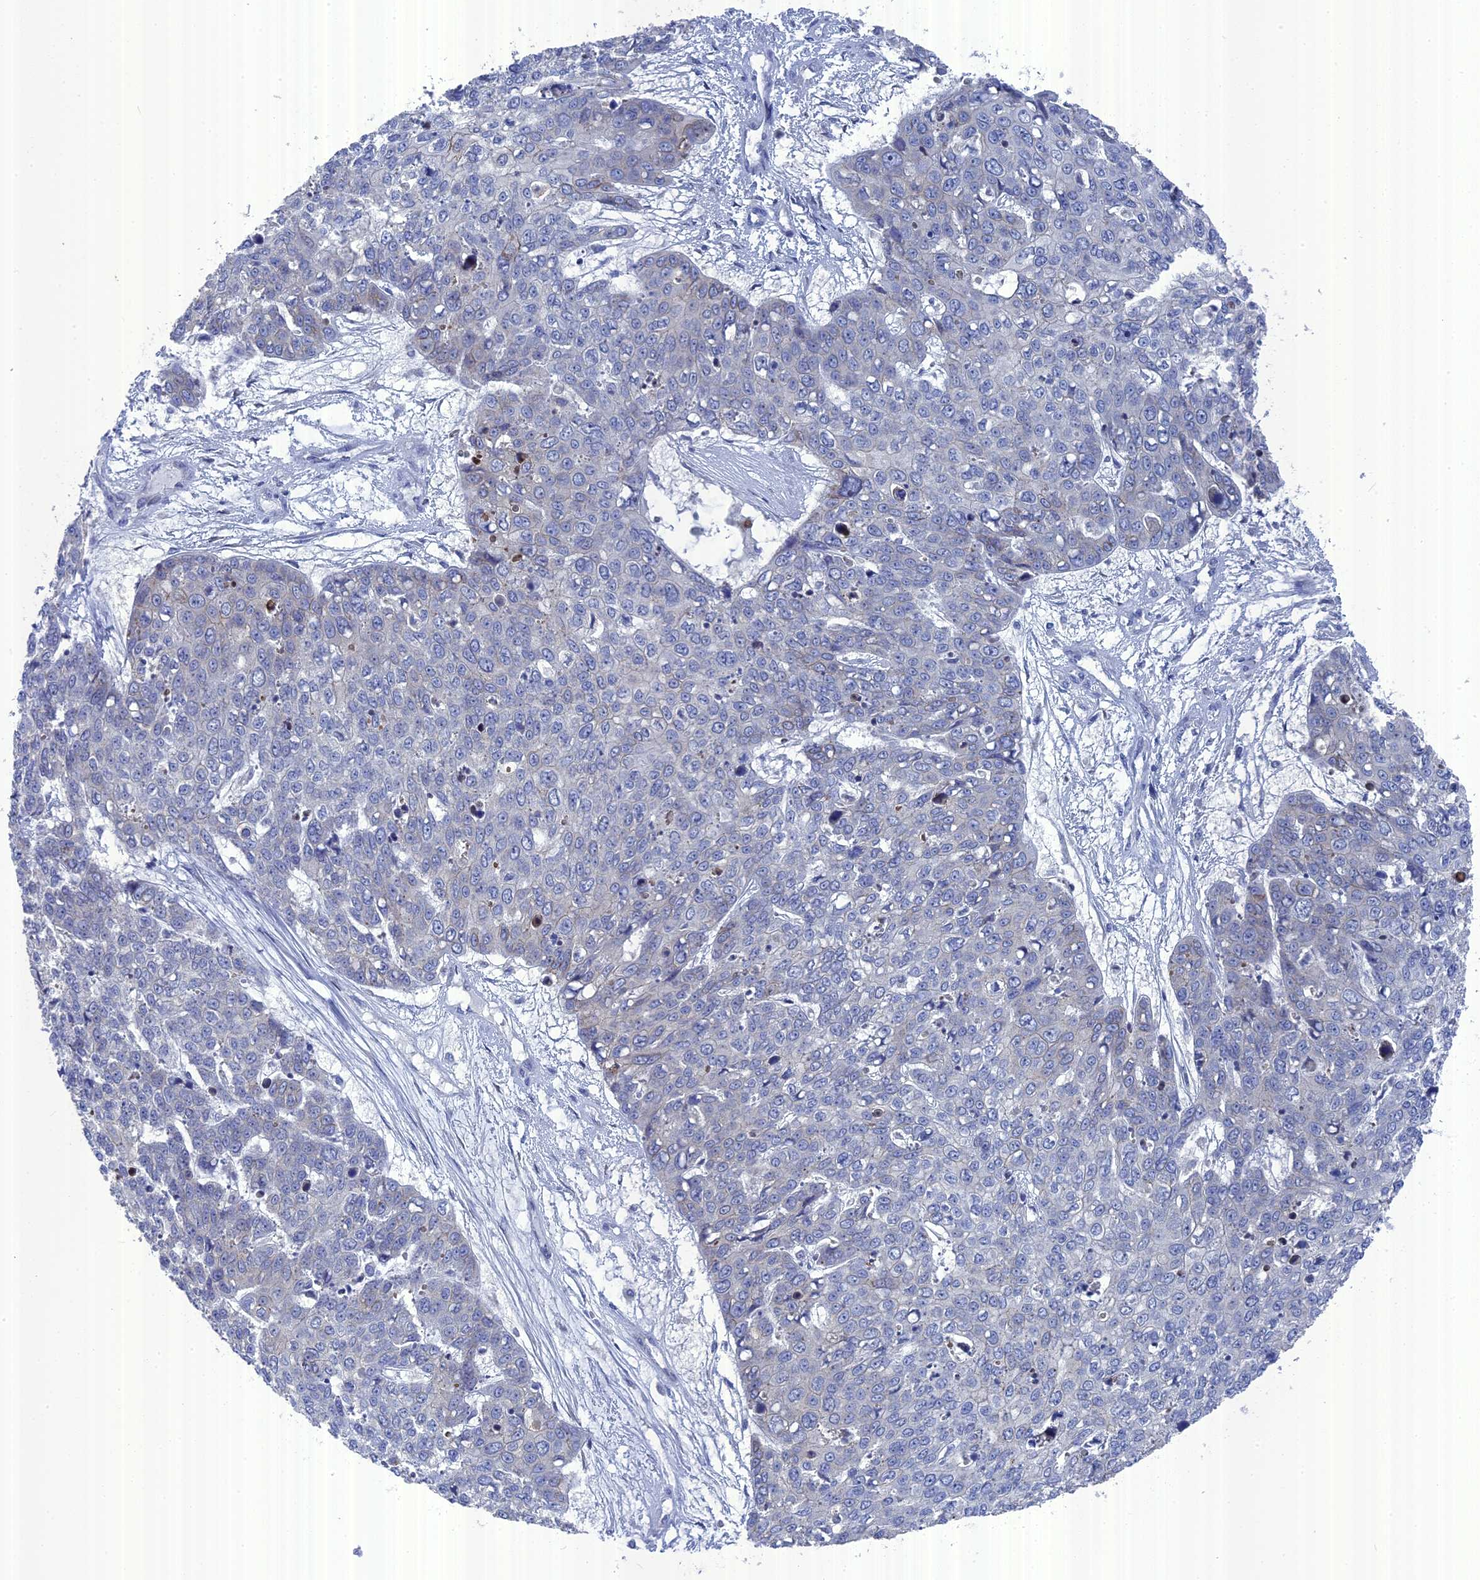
{"staining": {"intensity": "negative", "quantity": "none", "location": "none"}, "tissue": "skin cancer", "cell_type": "Tumor cells", "image_type": "cancer", "snomed": [{"axis": "morphology", "description": "Squamous cell carcinoma, NOS"}, {"axis": "topography", "description": "Skin"}], "caption": "Skin cancer was stained to show a protein in brown. There is no significant expression in tumor cells.", "gene": "TMEM161A", "patient": {"sex": "male", "age": 71}}